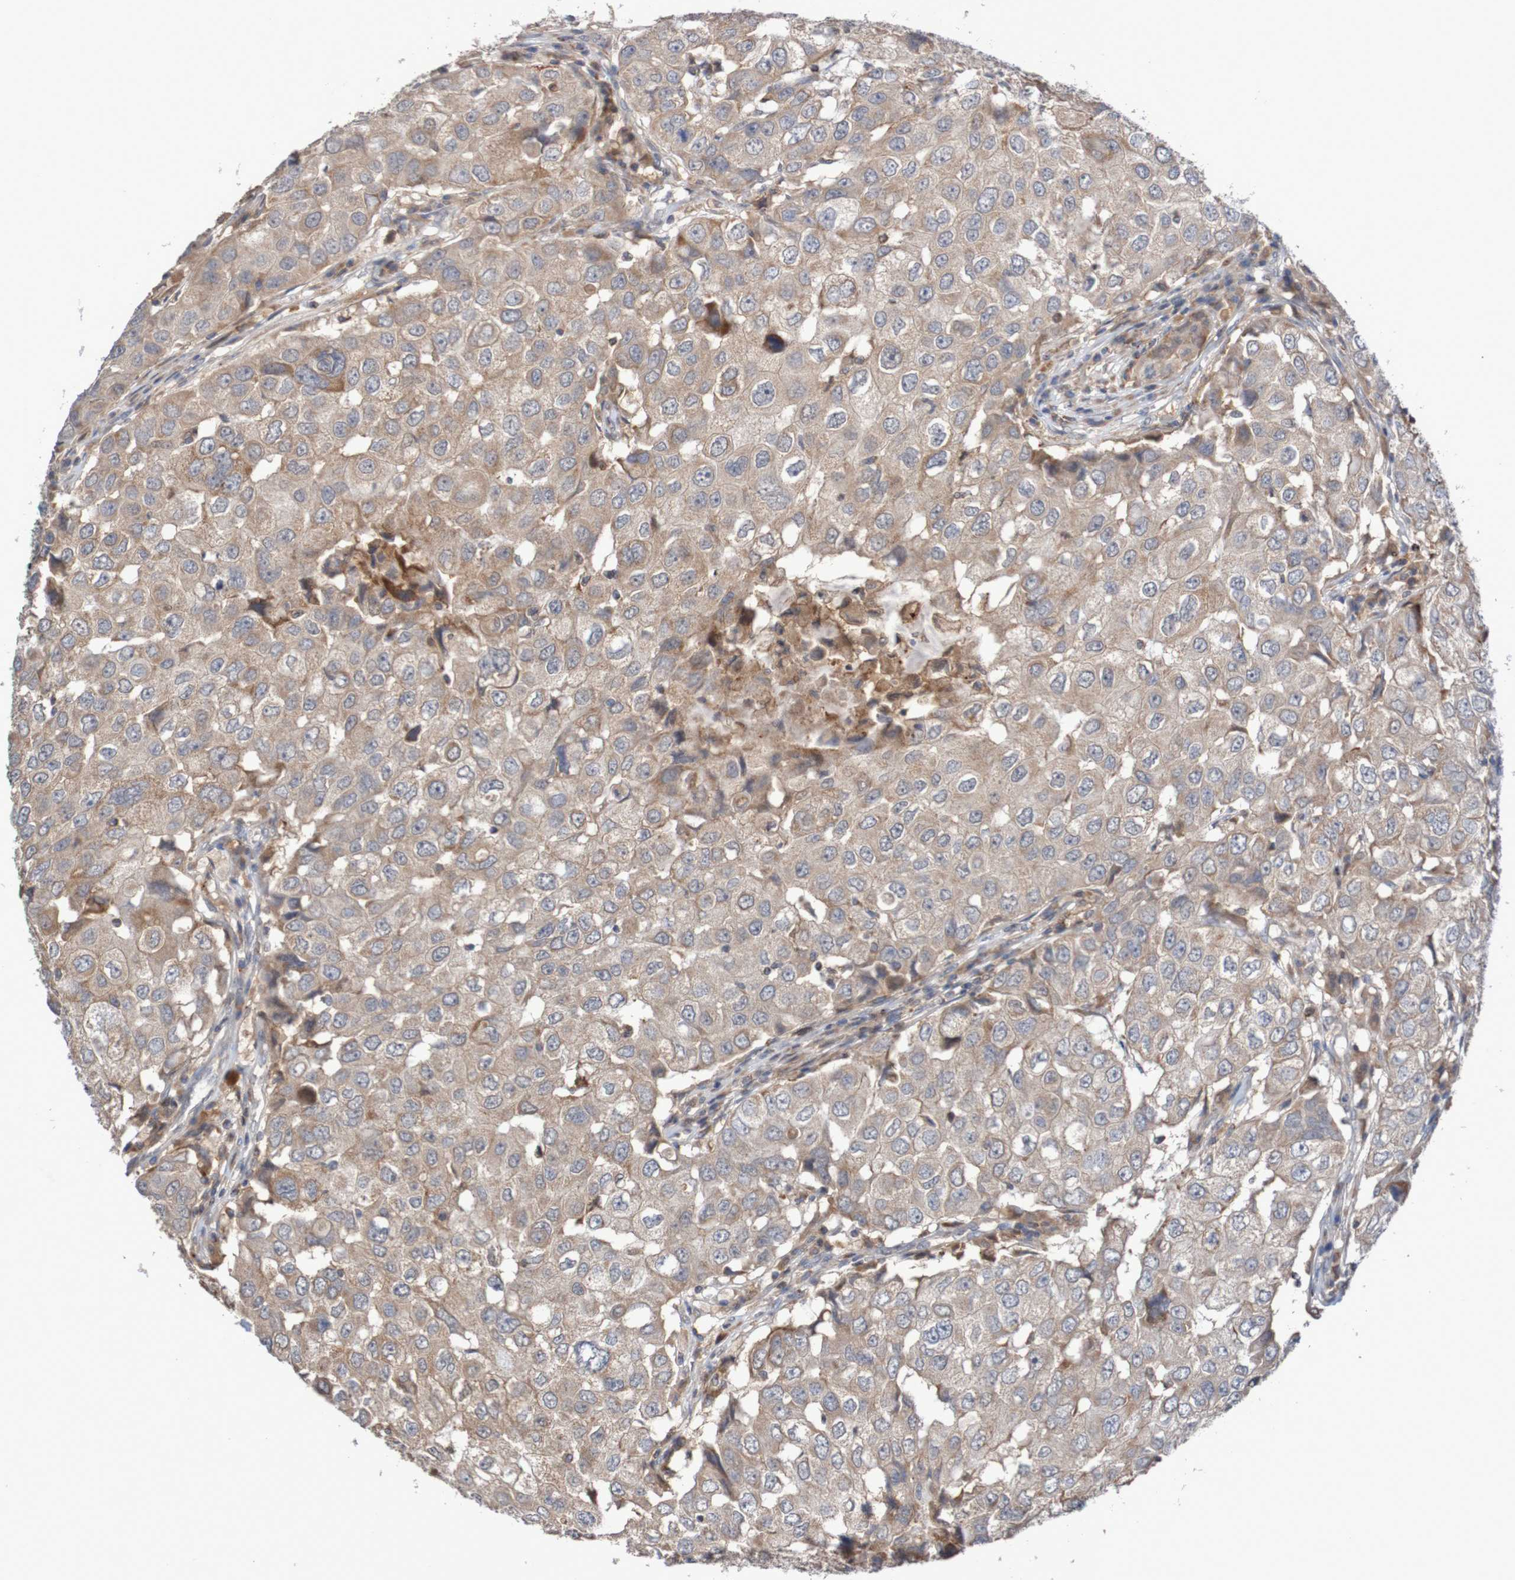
{"staining": {"intensity": "moderate", "quantity": "25%-75%", "location": "cytoplasmic/membranous"}, "tissue": "breast cancer", "cell_type": "Tumor cells", "image_type": "cancer", "snomed": [{"axis": "morphology", "description": "Duct carcinoma"}, {"axis": "topography", "description": "Breast"}], "caption": "An immunohistochemistry micrograph of tumor tissue is shown. Protein staining in brown labels moderate cytoplasmic/membranous positivity in breast intraductal carcinoma within tumor cells.", "gene": "C3orf18", "patient": {"sex": "female", "age": 27}}